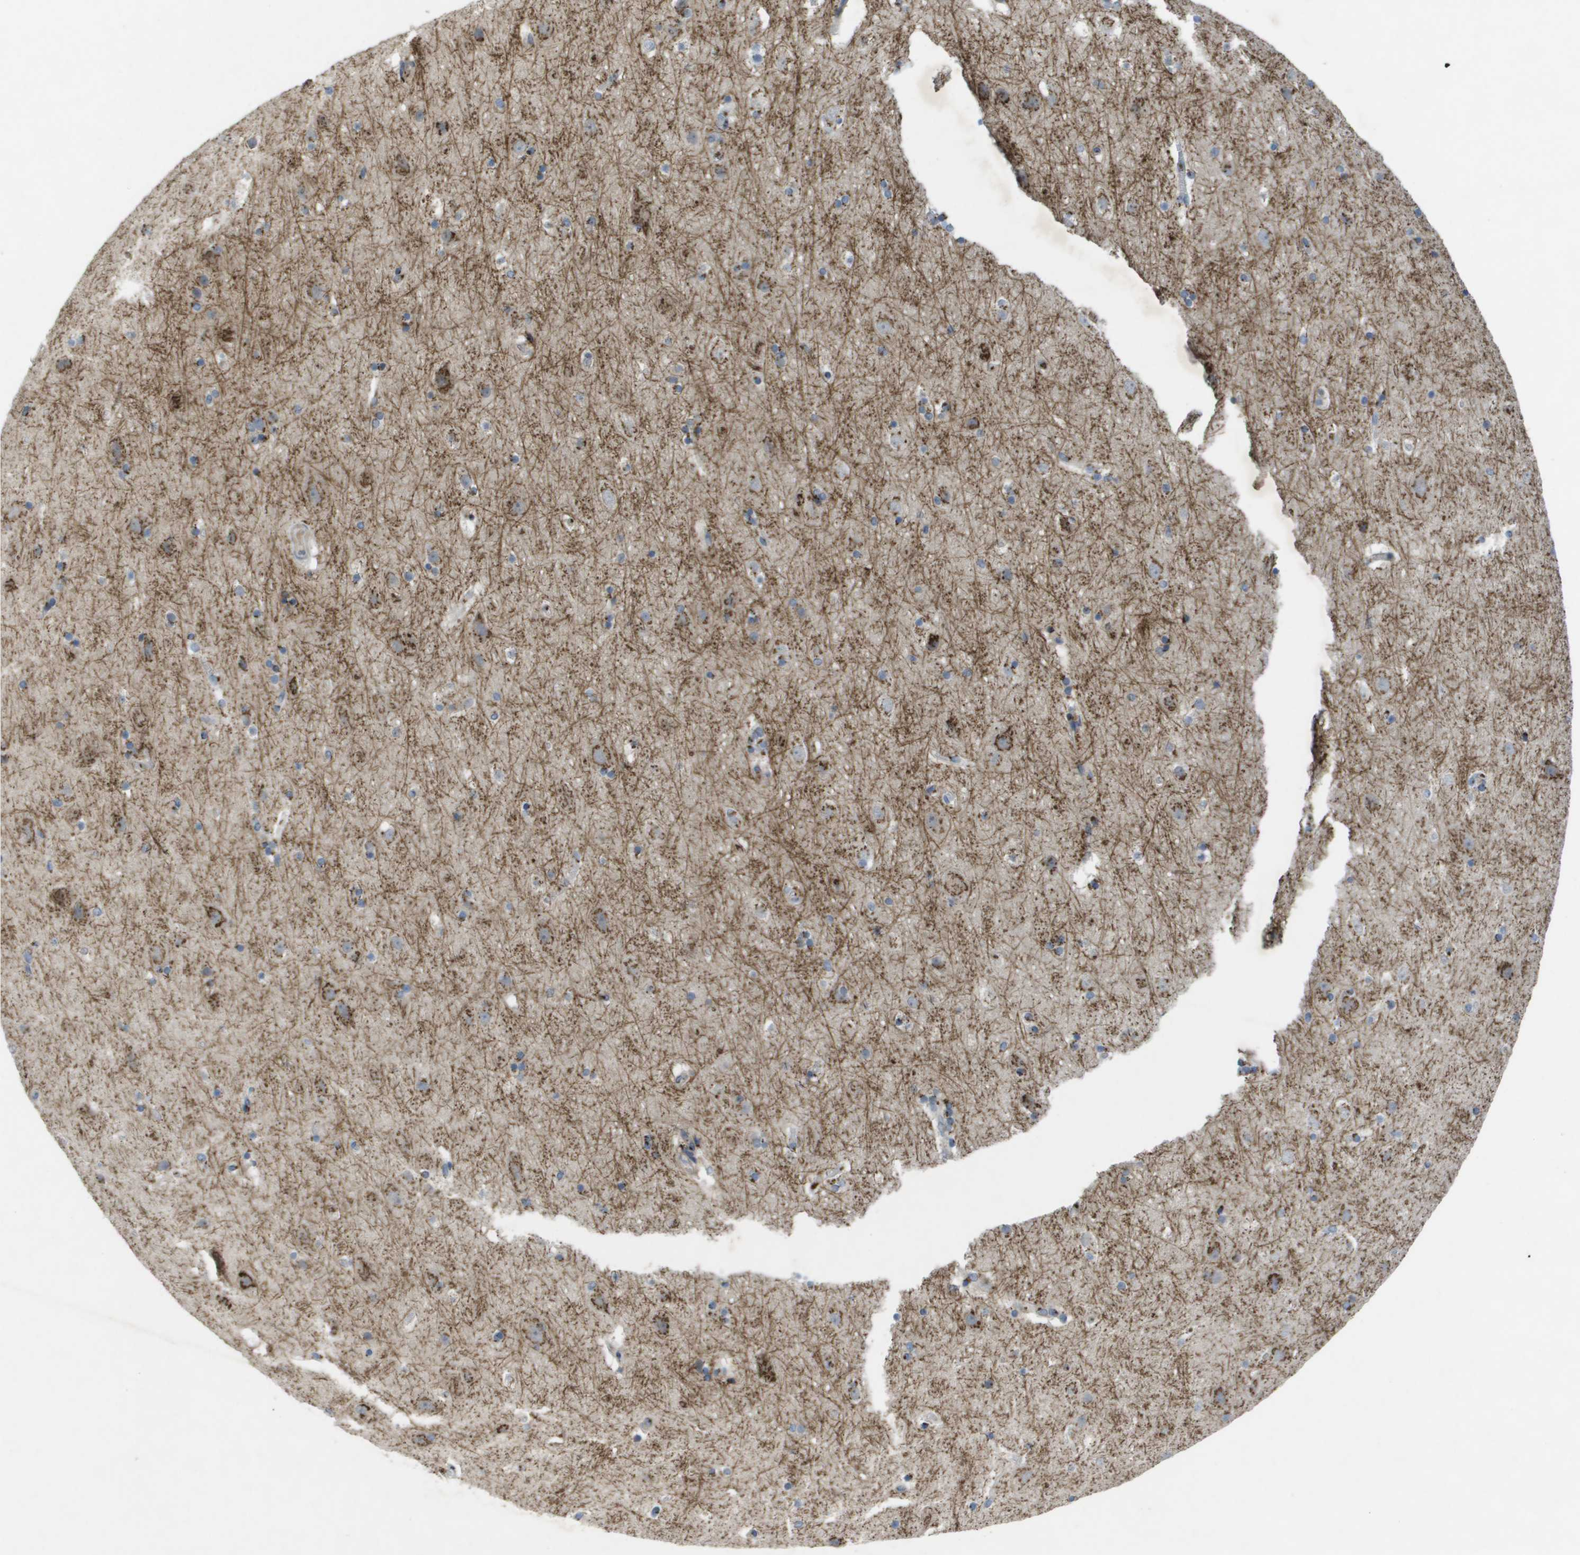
{"staining": {"intensity": "negative", "quantity": ">75%", "location": "none"}, "tissue": "cerebral cortex", "cell_type": "Endothelial cells", "image_type": "normal", "snomed": [{"axis": "morphology", "description": "Normal tissue, NOS"}, {"axis": "topography", "description": "Cerebral cortex"}], "caption": "Immunohistochemistry (IHC) of normal cerebral cortex exhibits no staining in endothelial cells.", "gene": "QSOX2", "patient": {"sex": "male", "age": 45}}